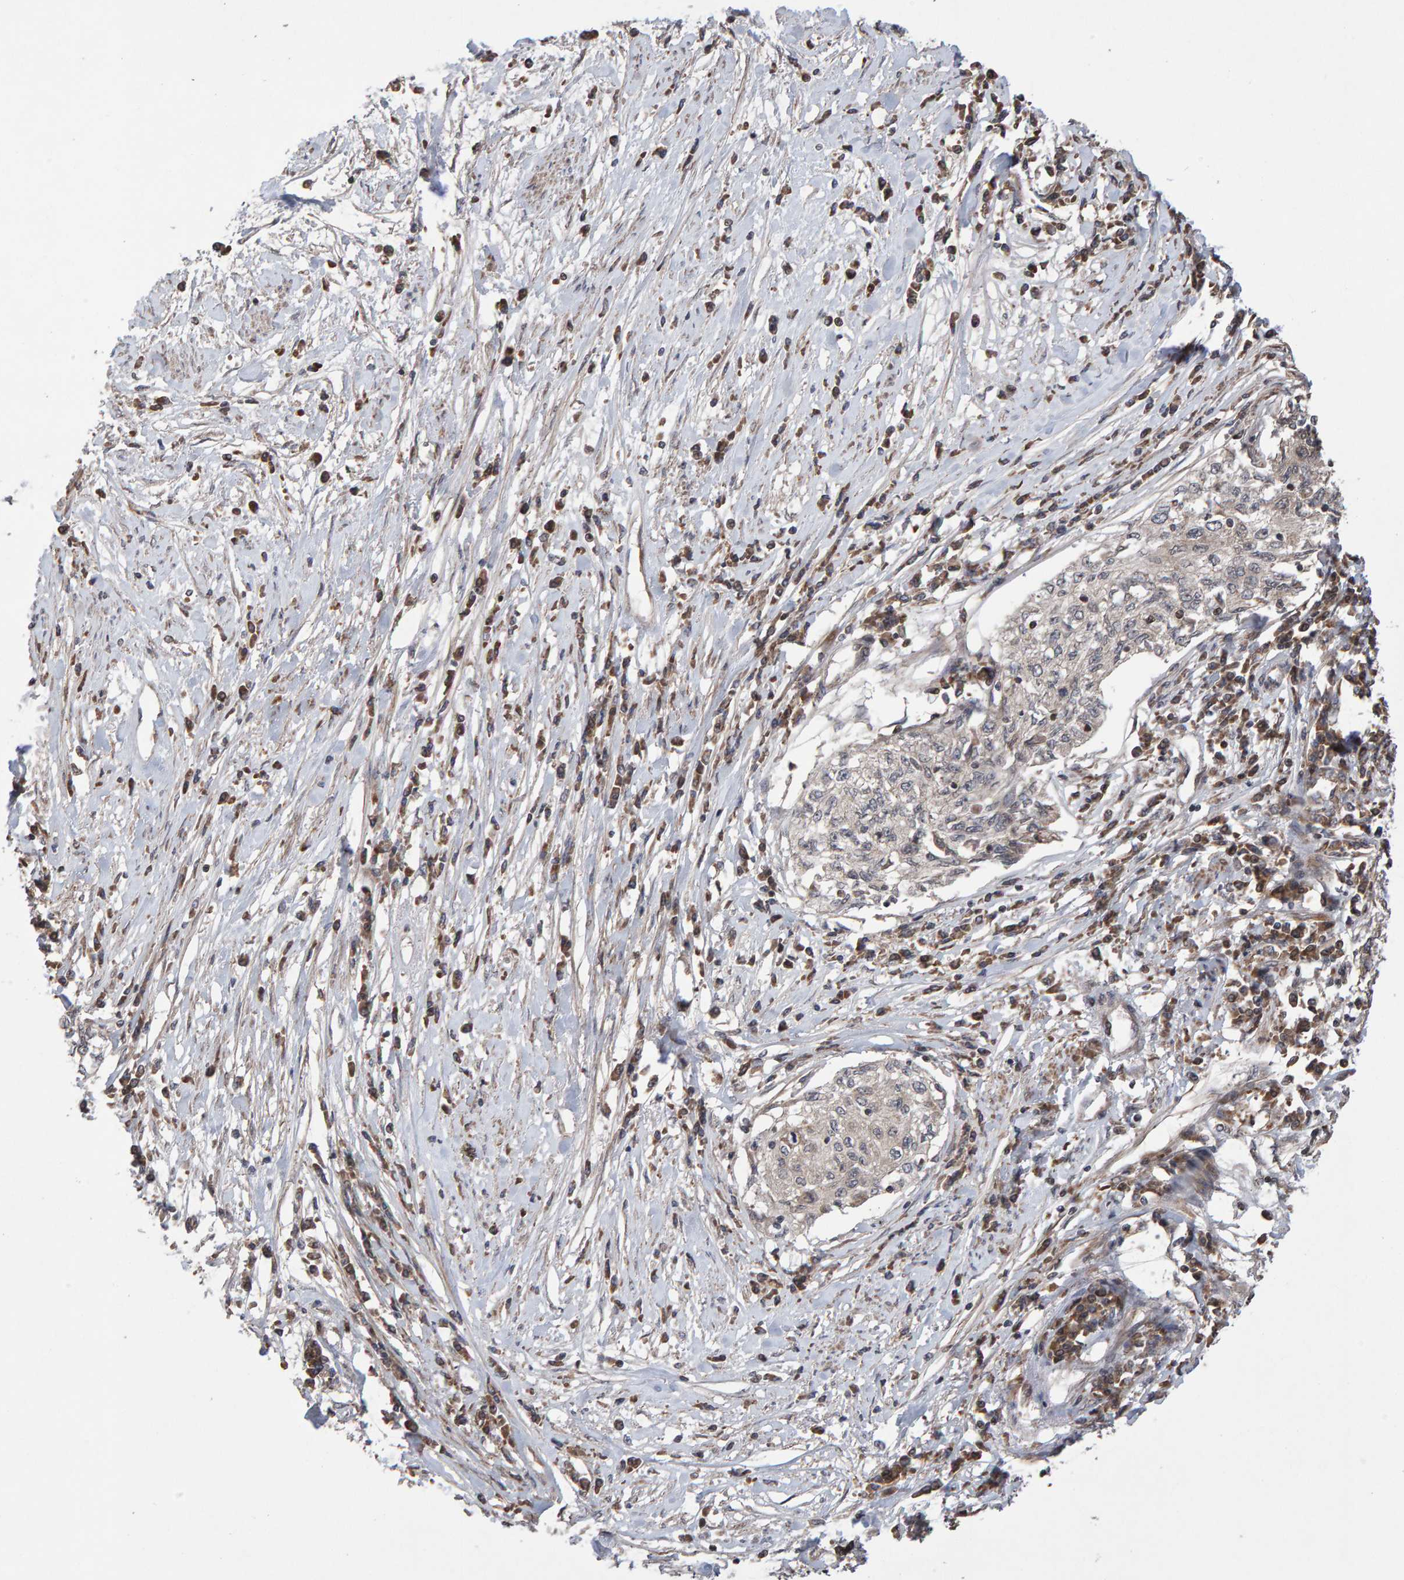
{"staining": {"intensity": "negative", "quantity": "none", "location": "none"}, "tissue": "cervical cancer", "cell_type": "Tumor cells", "image_type": "cancer", "snomed": [{"axis": "morphology", "description": "Squamous cell carcinoma, NOS"}, {"axis": "topography", "description": "Cervix"}], "caption": "DAB immunohistochemical staining of cervical cancer shows no significant staining in tumor cells.", "gene": "PECR", "patient": {"sex": "female", "age": 57}}